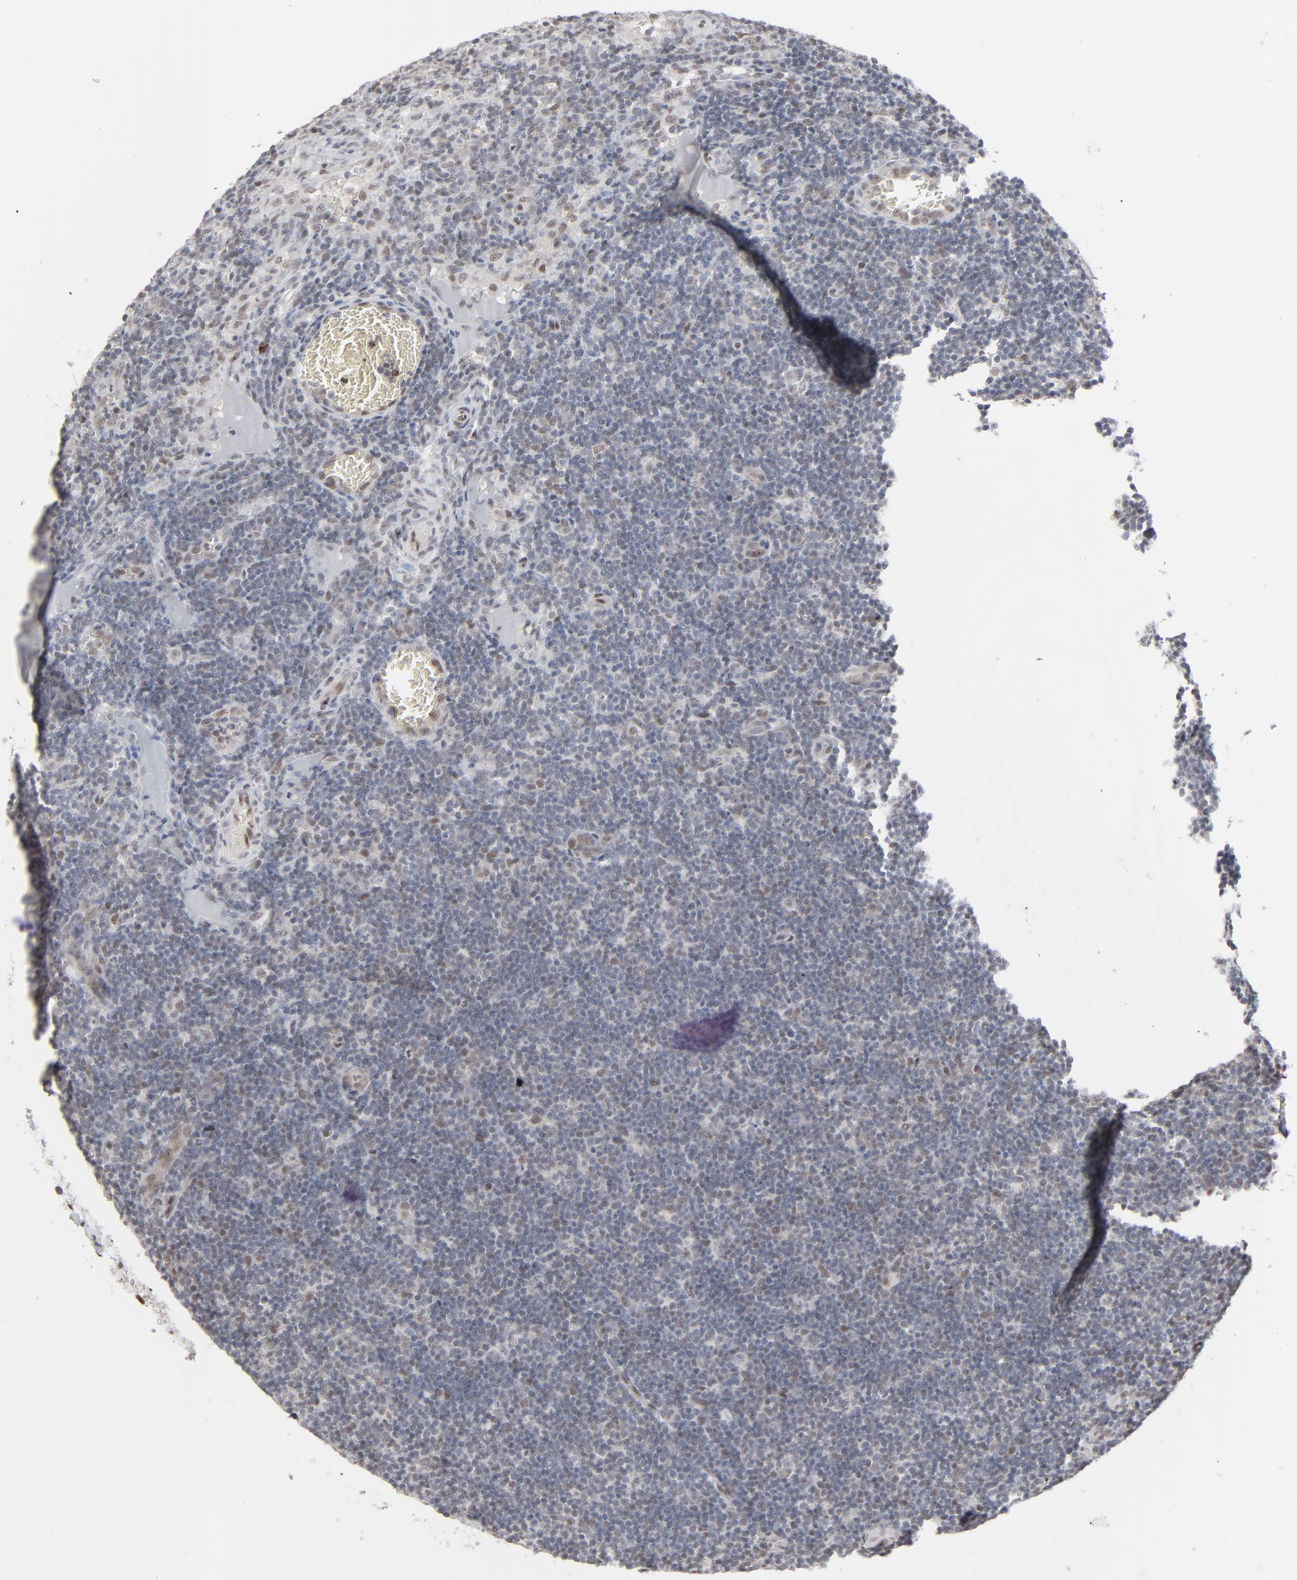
{"staining": {"intensity": "moderate", "quantity": "25%-75%", "location": "cytoplasmic/membranous"}, "tissue": "lymph node", "cell_type": "Non-germinal center cells", "image_type": "normal", "snomed": [{"axis": "morphology", "description": "Normal tissue, NOS"}, {"axis": "morphology", "description": "Inflammation, NOS"}, {"axis": "topography", "description": "Lymph node"}, {"axis": "topography", "description": "Salivary gland"}], "caption": "Lymph node stained with immunohistochemistry (IHC) displays moderate cytoplasmic/membranous positivity in about 25%-75% of non-germinal center cells. (DAB IHC with brightfield microscopy, high magnification).", "gene": "IRF9", "patient": {"sex": "male", "age": 3}}